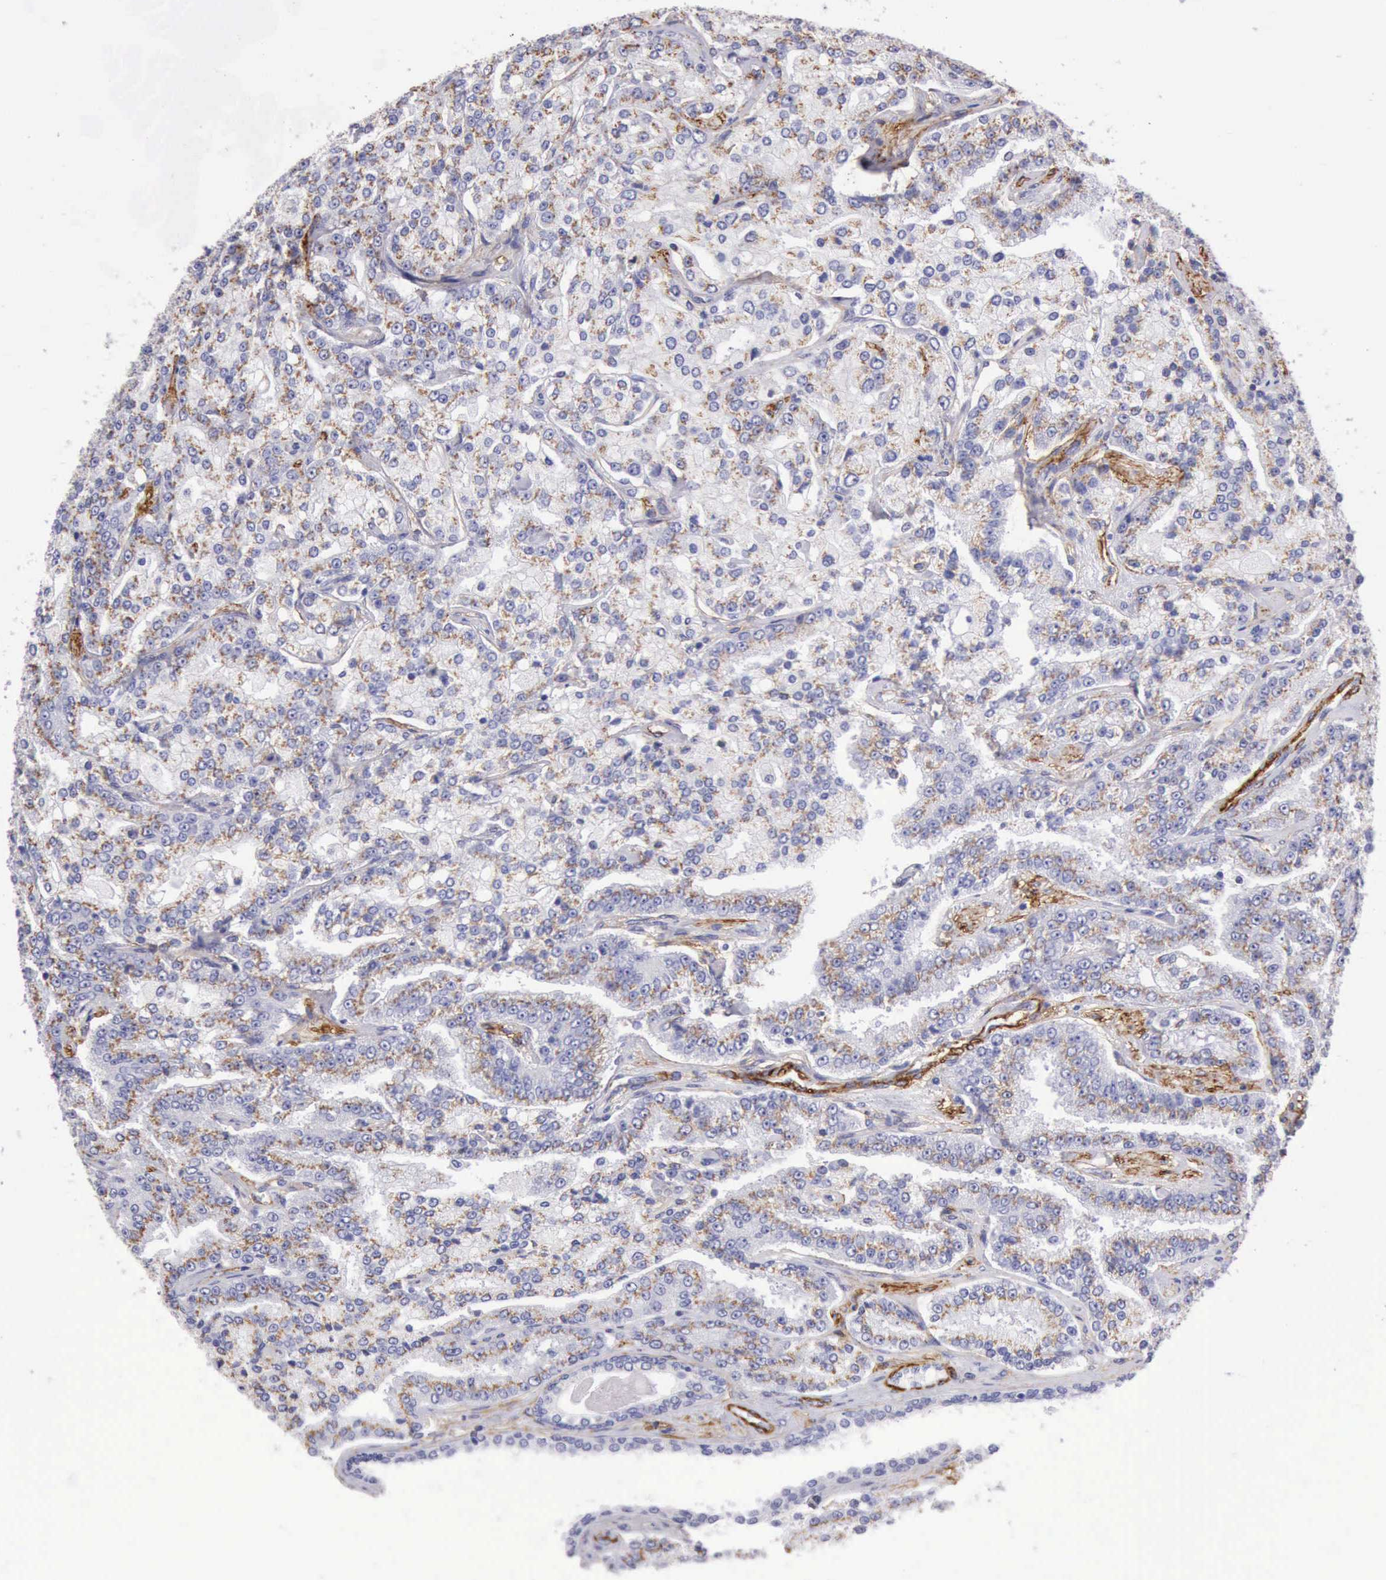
{"staining": {"intensity": "moderate", "quantity": ">75%", "location": "cytoplasmic/membranous"}, "tissue": "prostate cancer", "cell_type": "Tumor cells", "image_type": "cancer", "snomed": [{"axis": "morphology", "description": "Adenocarcinoma, Medium grade"}, {"axis": "topography", "description": "Prostate"}], "caption": "Immunohistochemical staining of adenocarcinoma (medium-grade) (prostate) shows medium levels of moderate cytoplasmic/membranous protein staining in approximately >75% of tumor cells.", "gene": "AOC3", "patient": {"sex": "male", "age": 72}}